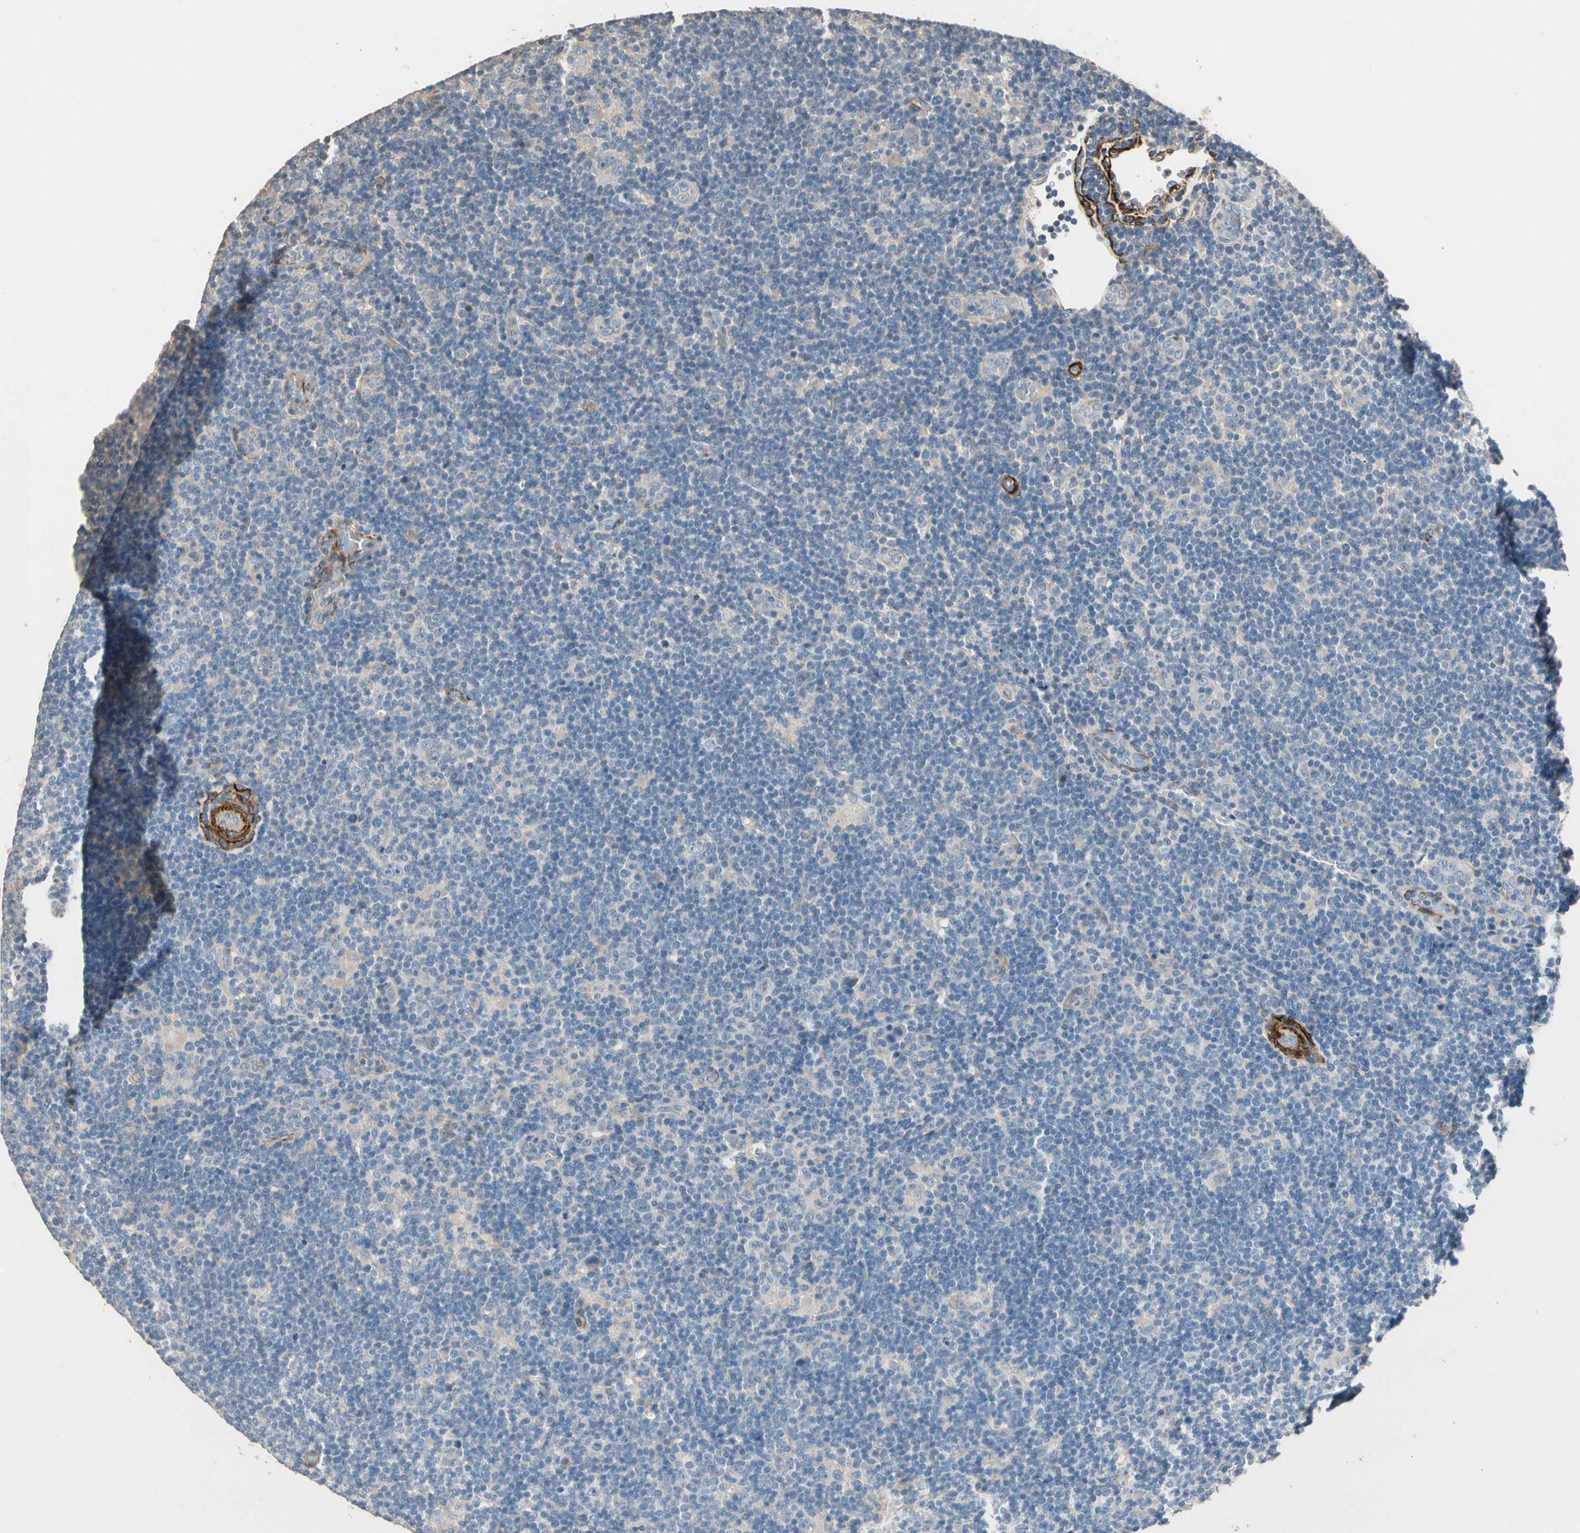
{"staining": {"intensity": "weak", "quantity": ">75%", "location": "cytoplasmic/membranous"}, "tissue": "lymphoma", "cell_type": "Tumor cells", "image_type": "cancer", "snomed": [{"axis": "morphology", "description": "Hodgkin's disease, NOS"}, {"axis": "topography", "description": "Lymph node"}], "caption": "Immunohistochemical staining of human Hodgkin's disease shows low levels of weak cytoplasmic/membranous positivity in approximately >75% of tumor cells.", "gene": "SUSD2", "patient": {"sex": "female", "age": 57}}